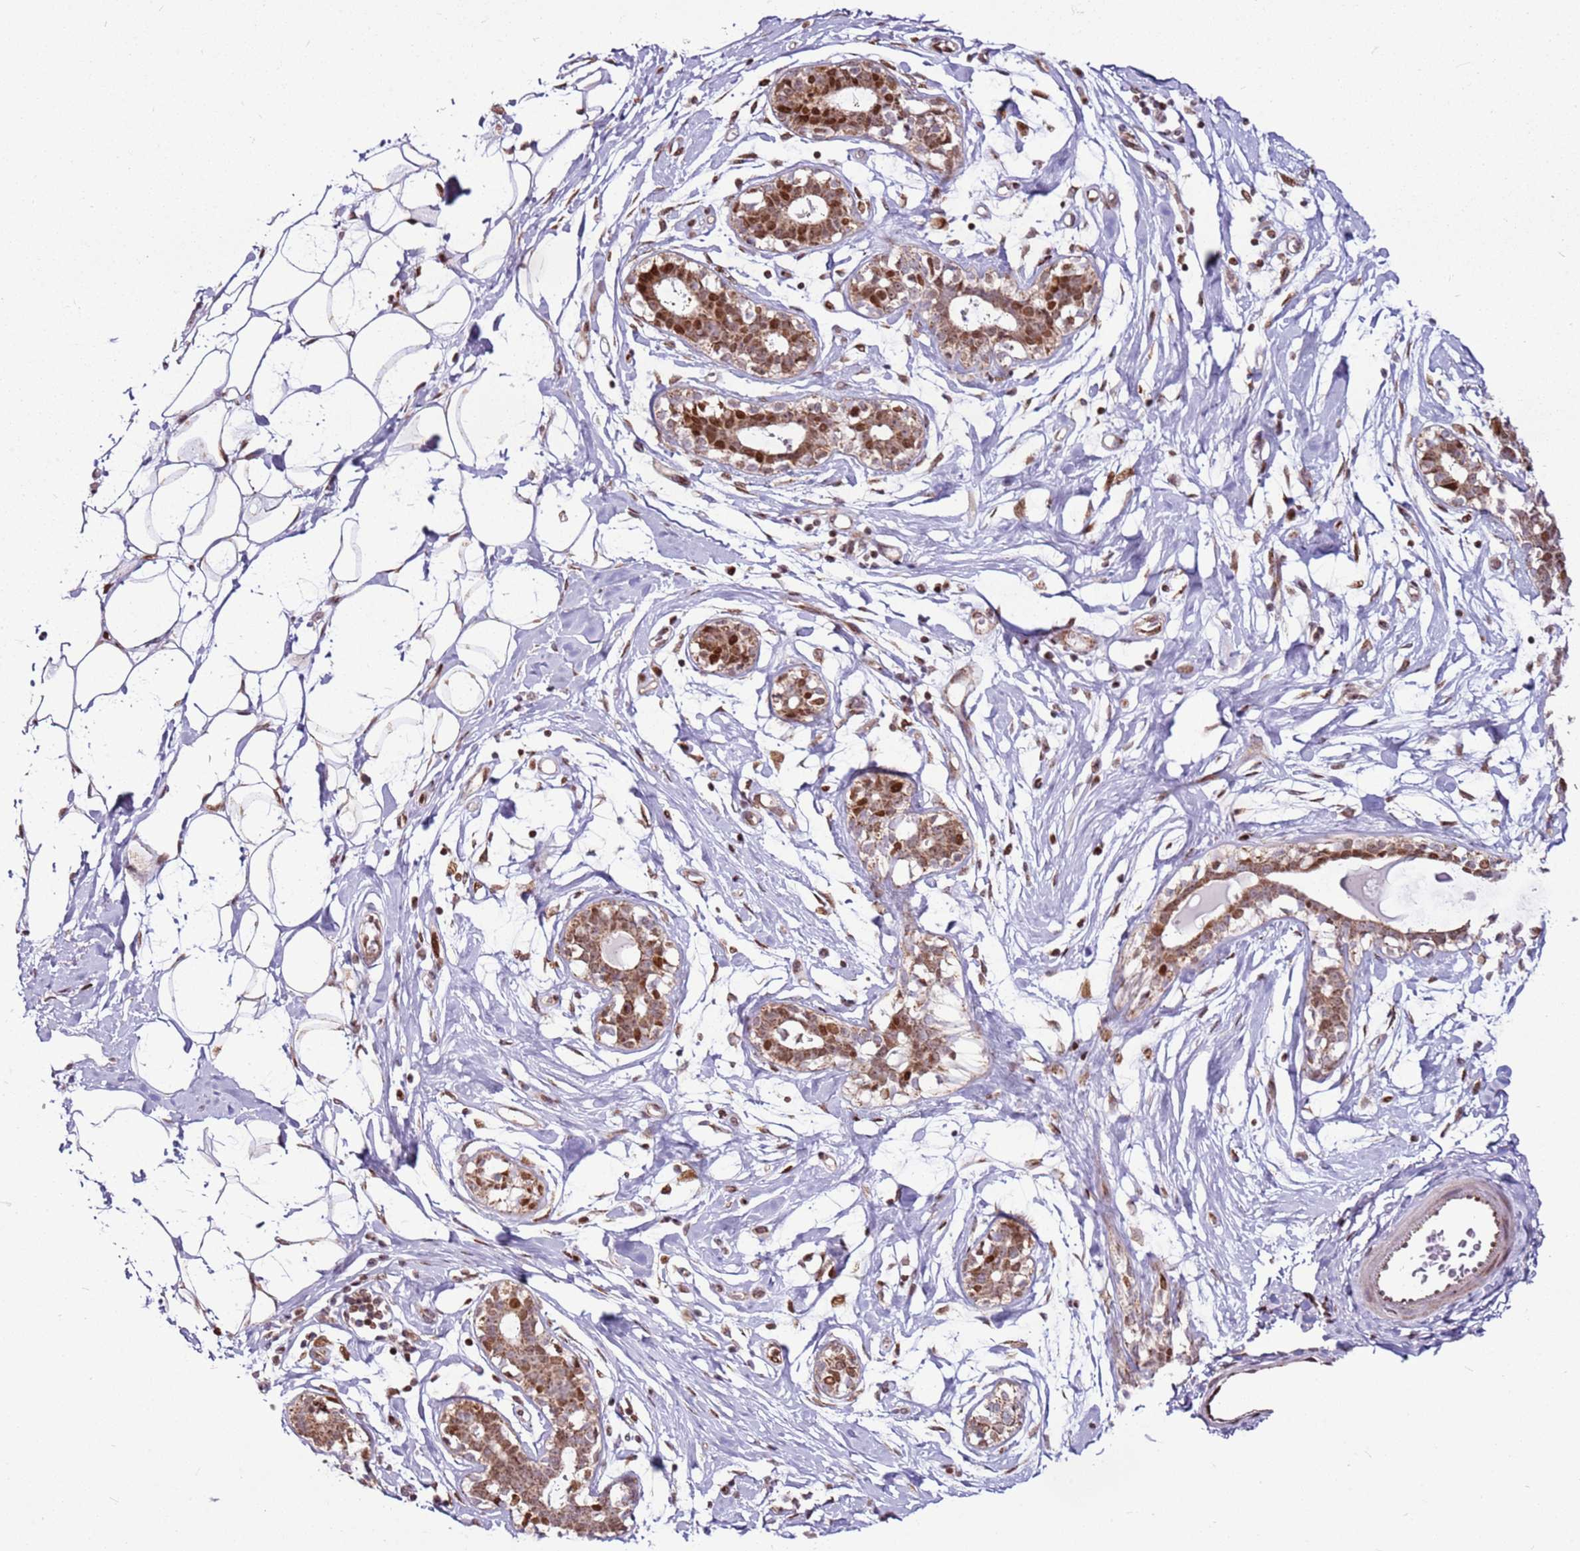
{"staining": {"intensity": "weak", "quantity": "<25%", "location": "cytoplasmic/membranous"}, "tissue": "adipose tissue", "cell_type": "Adipocytes", "image_type": "normal", "snomed": [{"axis": "morphology", "description": "Normal tissue, NOS"}, {"axis": "topography", "description": "Breast"}], "caption": "Immunohistochemical staining of normal adipose tissue exhibits no significant staining in adipocytes. The staining was performed using DAB (3,3'-diaminobenzidine) to visualize the protein expression in brown, while the nuclei were stained in blue with hematoxylin (Magnification: 20x).", "gene": "PCTP", "patient": {"sex": "female", "age": 26}}